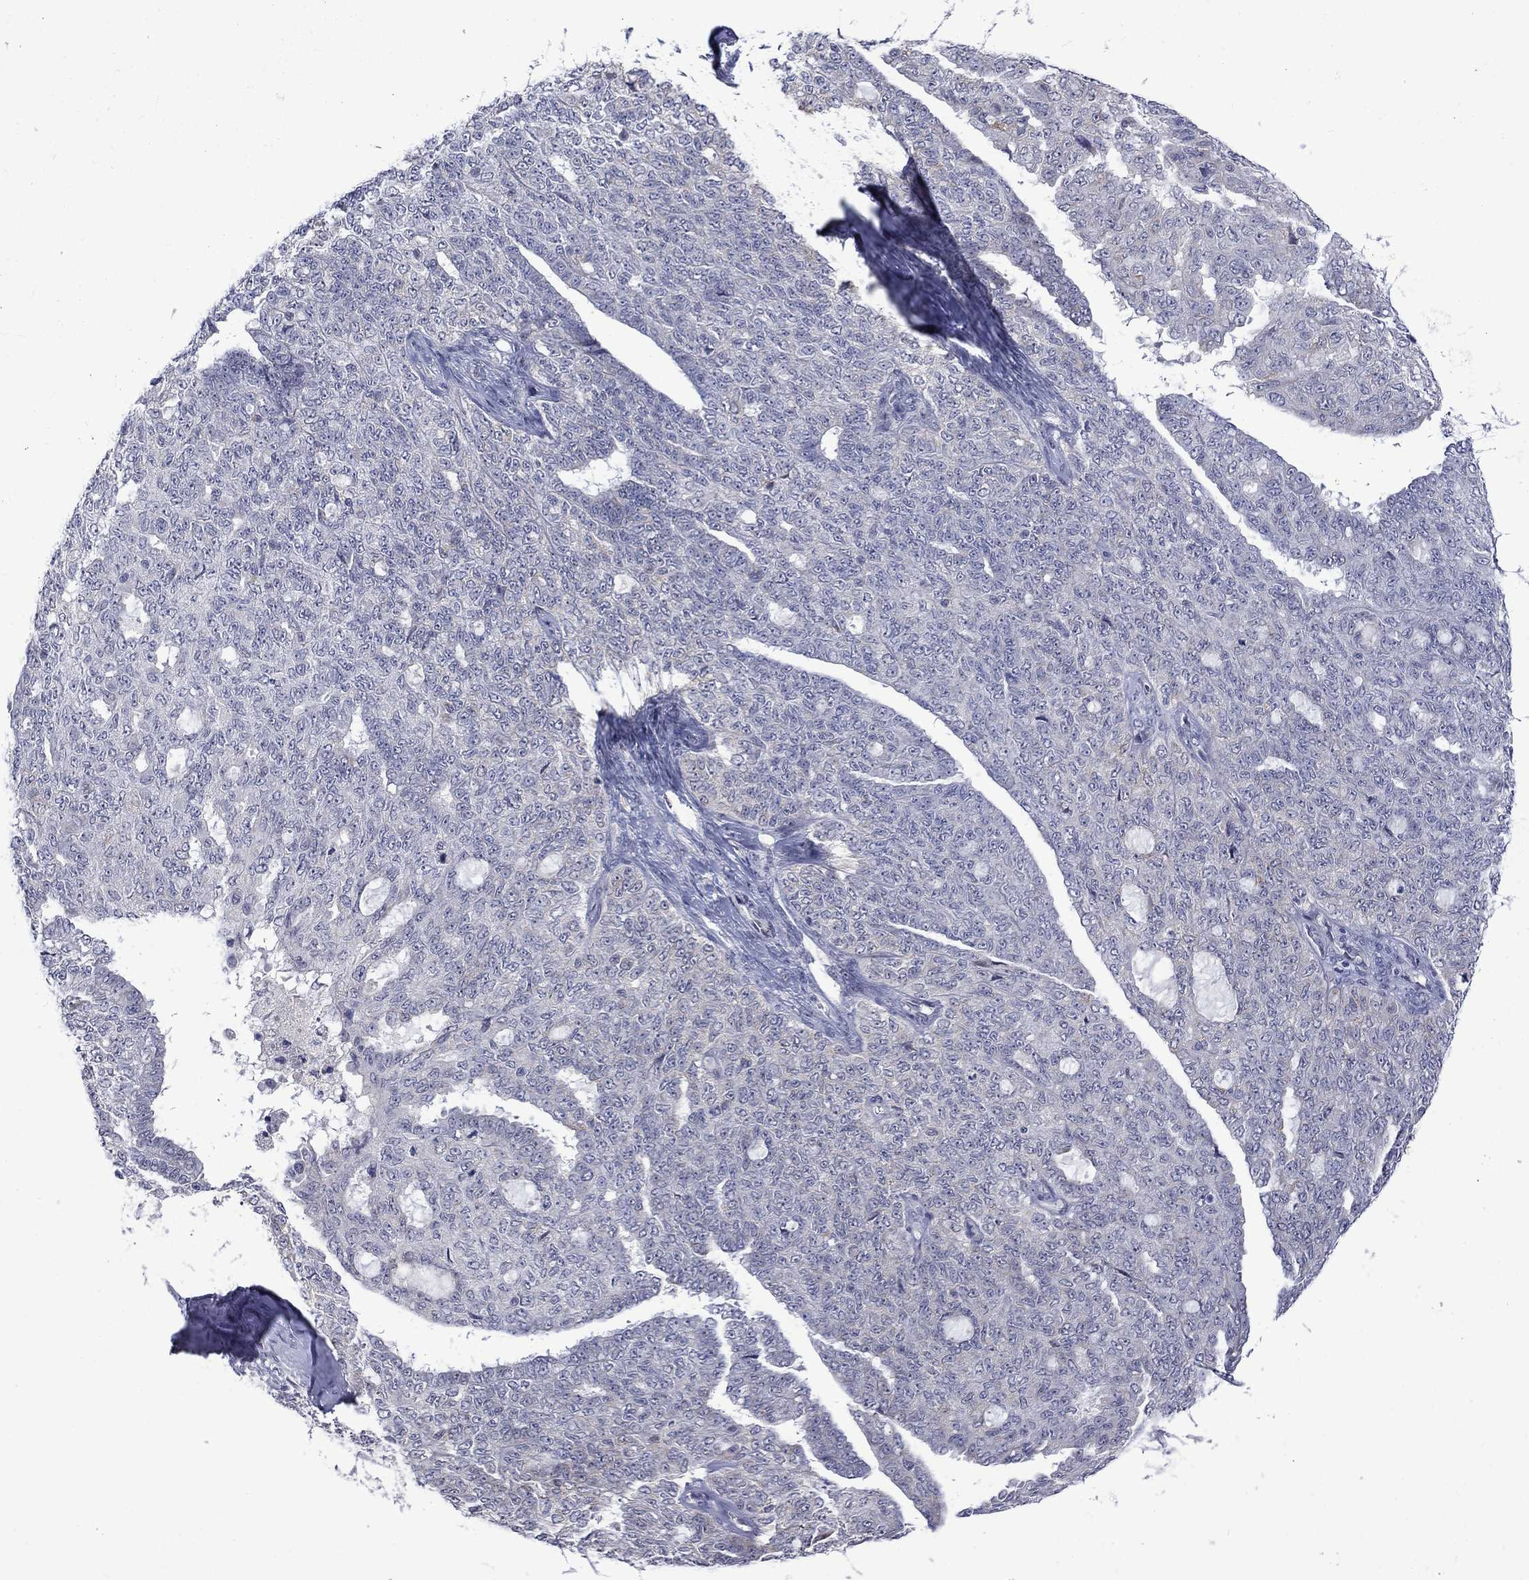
{"staining": {"intensity": "negative", "quantity": "none", "location": "none"}, "tissue": "ovarian cancer", "cell_type": "Tumor cells", "image_type": "cancer", "snomed": [{"axis": "morphology", "description": "Cystadenocarcinoma, serous, NOS"}, {"axis": "topography", "description": "Ovary"}], "caption": "Immunohistochemistry of human ovarian cancer (serous cystadenocarcinoma) shows no positivity in tumor cells.", "gene": "KCNJ16", "patient": {"sex": "female", "age": 71}}